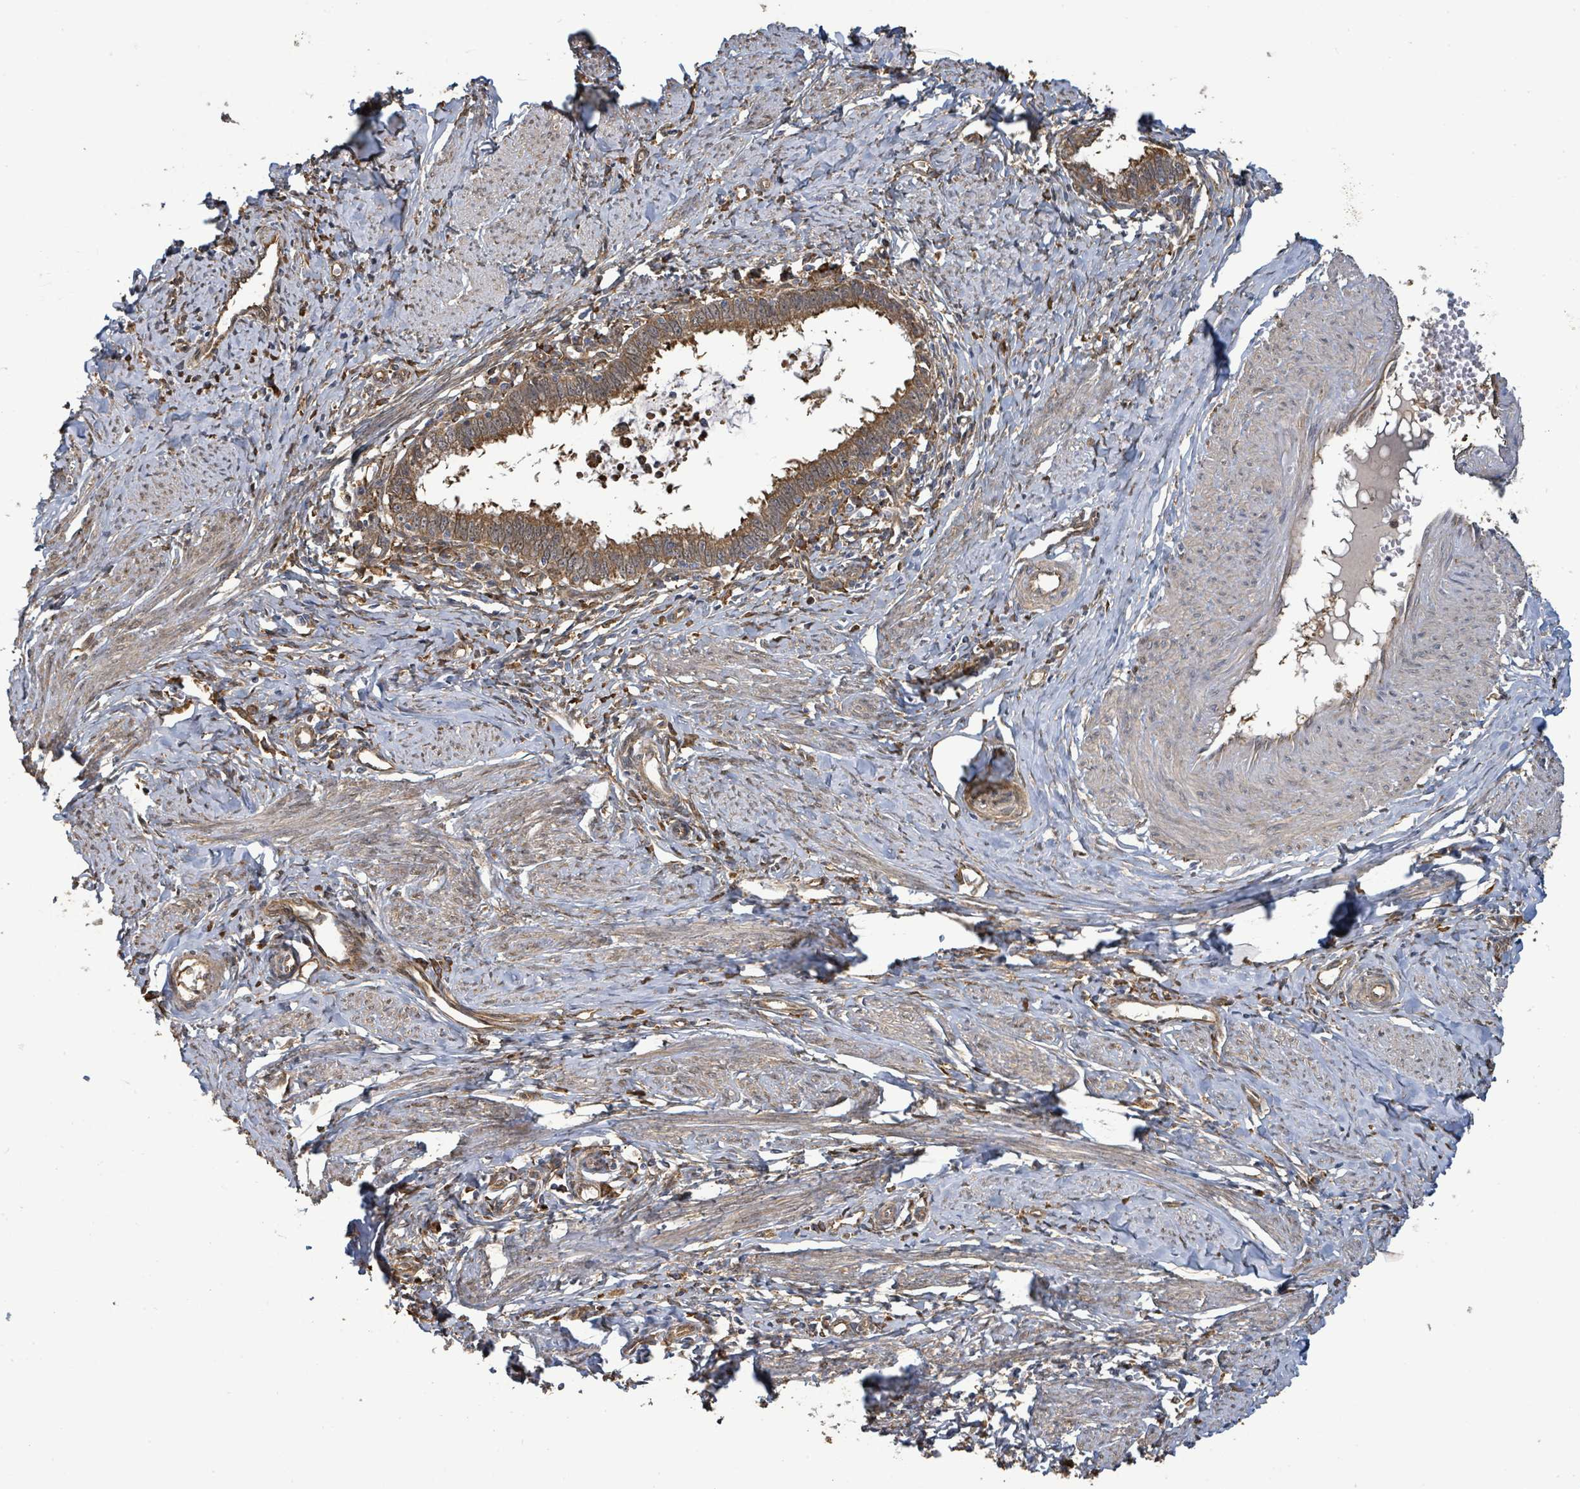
{"staining": {"intensity": "moderate", "quantity": ">75%", "location": "cytoplasmic/membranous"}, "tissue": "cervical cancer", "cell_type": "Tumor cells", "image_type": "cancer", "snomed": [{"axis": "morphology", "description": "Adenocarcinoma, NOS"}, {"axis": "topography", "description": "Cervix"}], "caption": "The image reveals immunohistochemical staining of cervical adenocarcinoma. There is moderate cytoplasmic/membranous expression is appreciated in about >75% of tumor cells.", "gene": "ARPIN", "patient": {"sex": "female", "age": 36}}